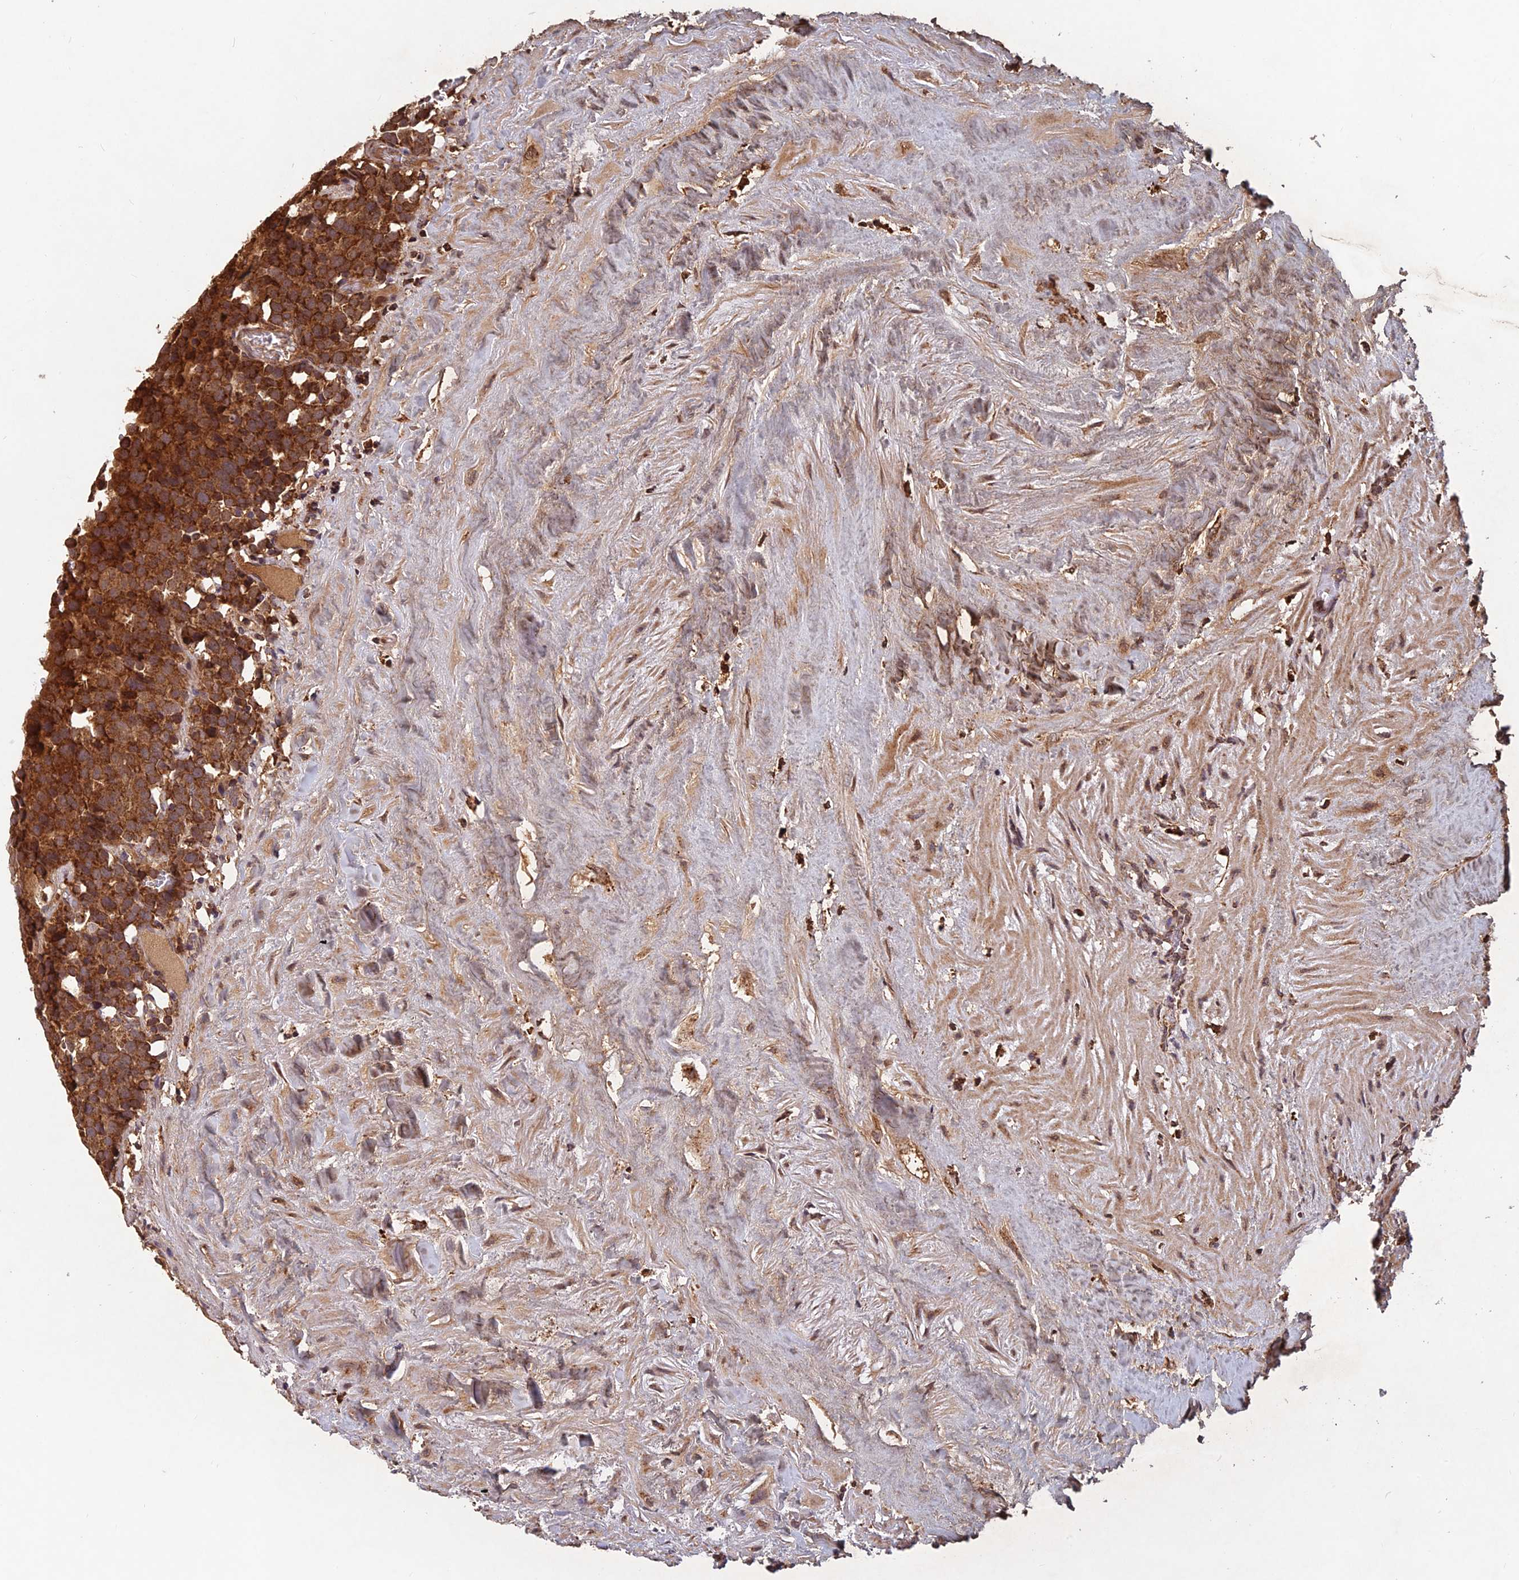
{"staining": {"intensity": "strong", "quantity": ">75%", "location": "cytoplasmic/membranous"}, "tissue": "testis cancer", "cell_type": "Tumor cells", "image_type": "cancer", "snomed": [{"axis": "morphology", "description": "Seminoma, NOS"}, {"axis": "topography", "description": "Testis"}], "caption": "Tumor cells demonstrate high levels of strong cytoplasmic/membranous expression in about >75% of cells in human testis cancer. Using DAB (brown) and hematoxylin (blue) stains, captured at high magnification using brightfield microscopy.", "gene": "CCDC15", "patient": {"sex": "male", "age": 71}}